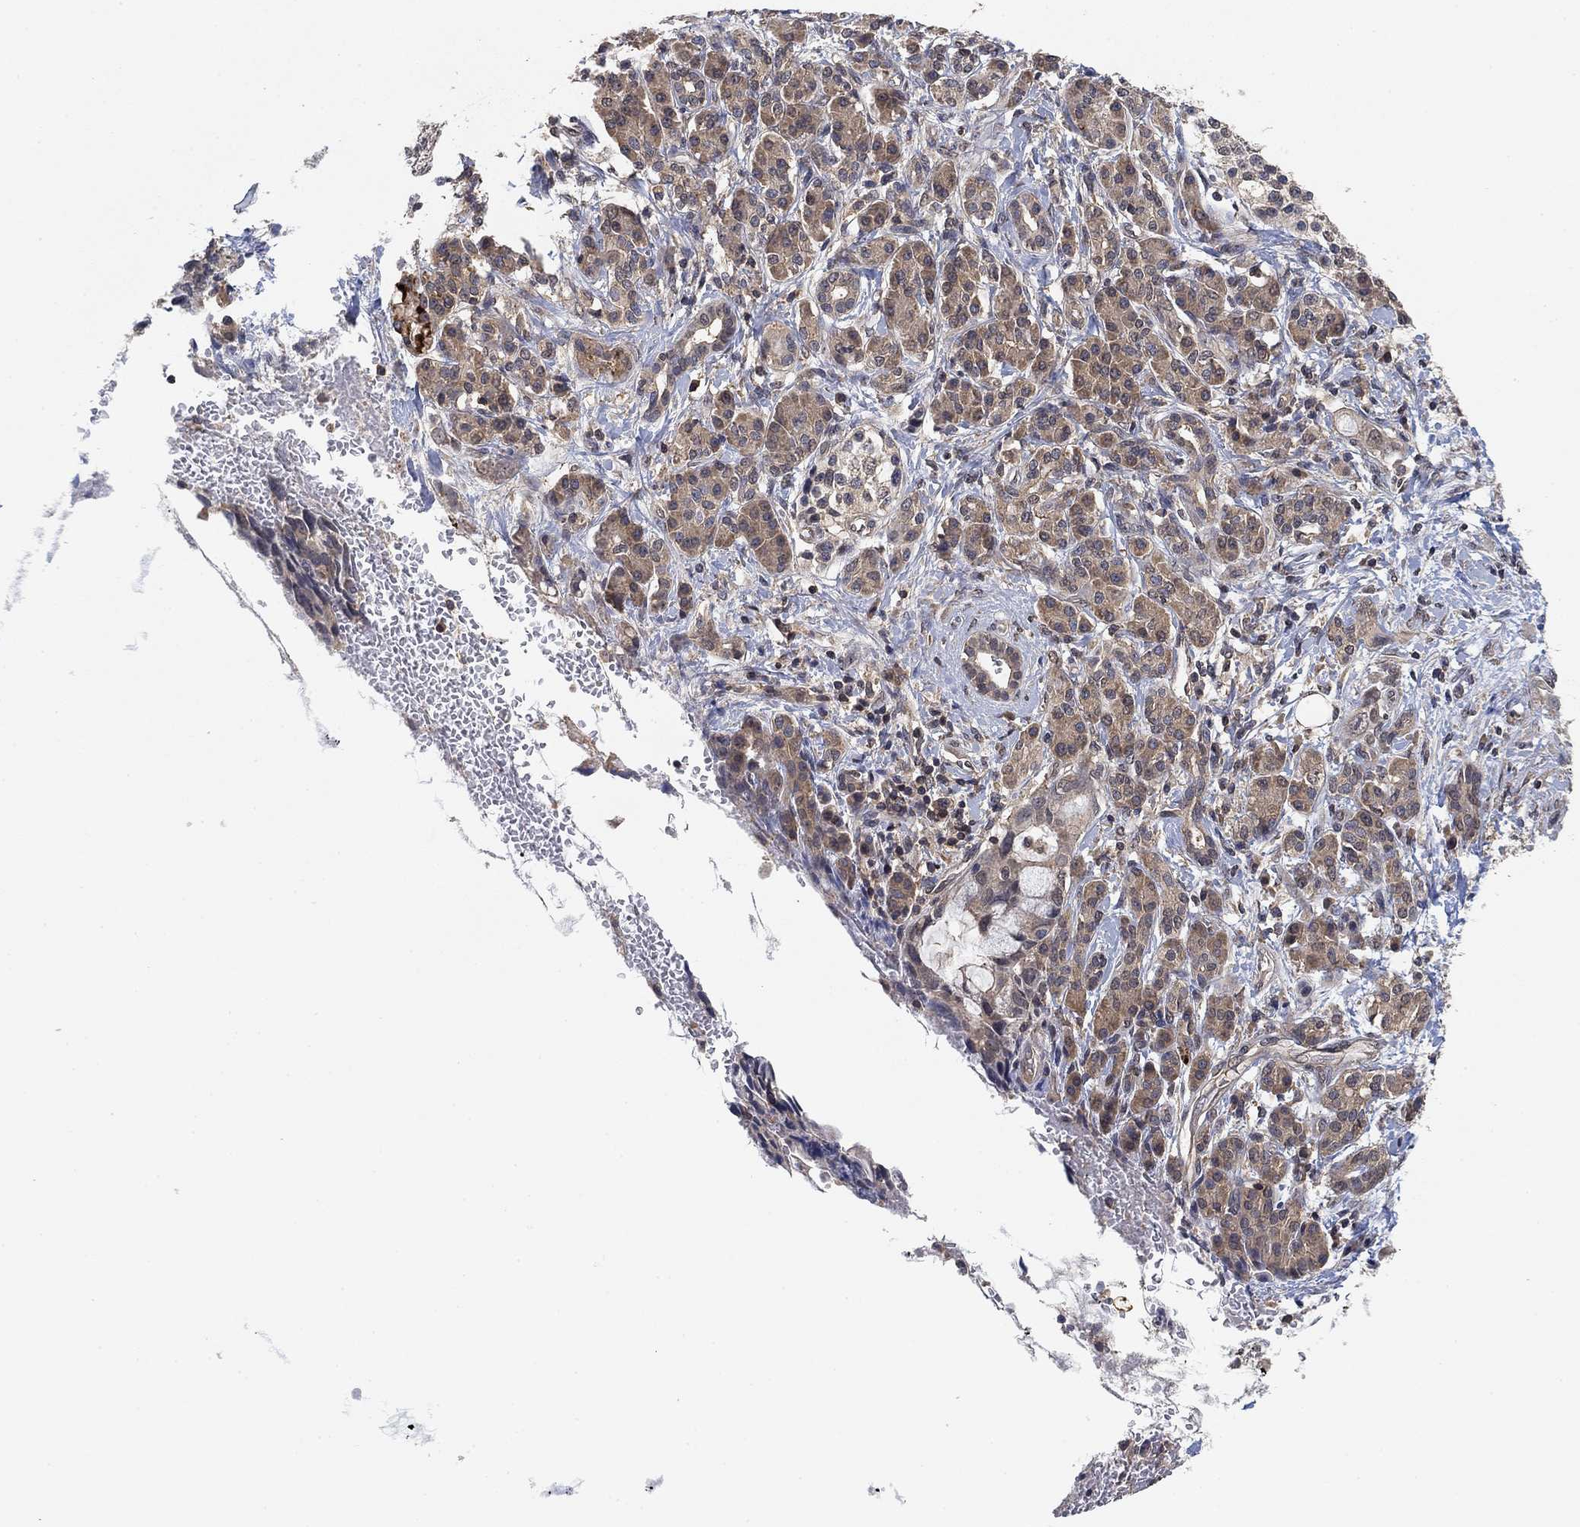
{"staining": {"intensity": "weak", "quantity": "25%-75%", "location": "cytoplasmic/membranous"}, "tissue": "pancreatic cancer", "cell_type": "Tumor cells", "image_type": "cancer", "snomed": [{"axis": "morphology", "description": "Adenocarcinoma, NOS"}, {"axis": "topography", "description": "Pancreas"}], "caption": "A histopathology image showing weak cytoplasmic/membranous positivity in approximately 25%-75% of tumor cells in pancreatic cancer (adenocarcinoma), as visualized by brown immunohistochemical staining.", "gene": "CCDC43", "patient": {"sex": "female", "age": 56}}